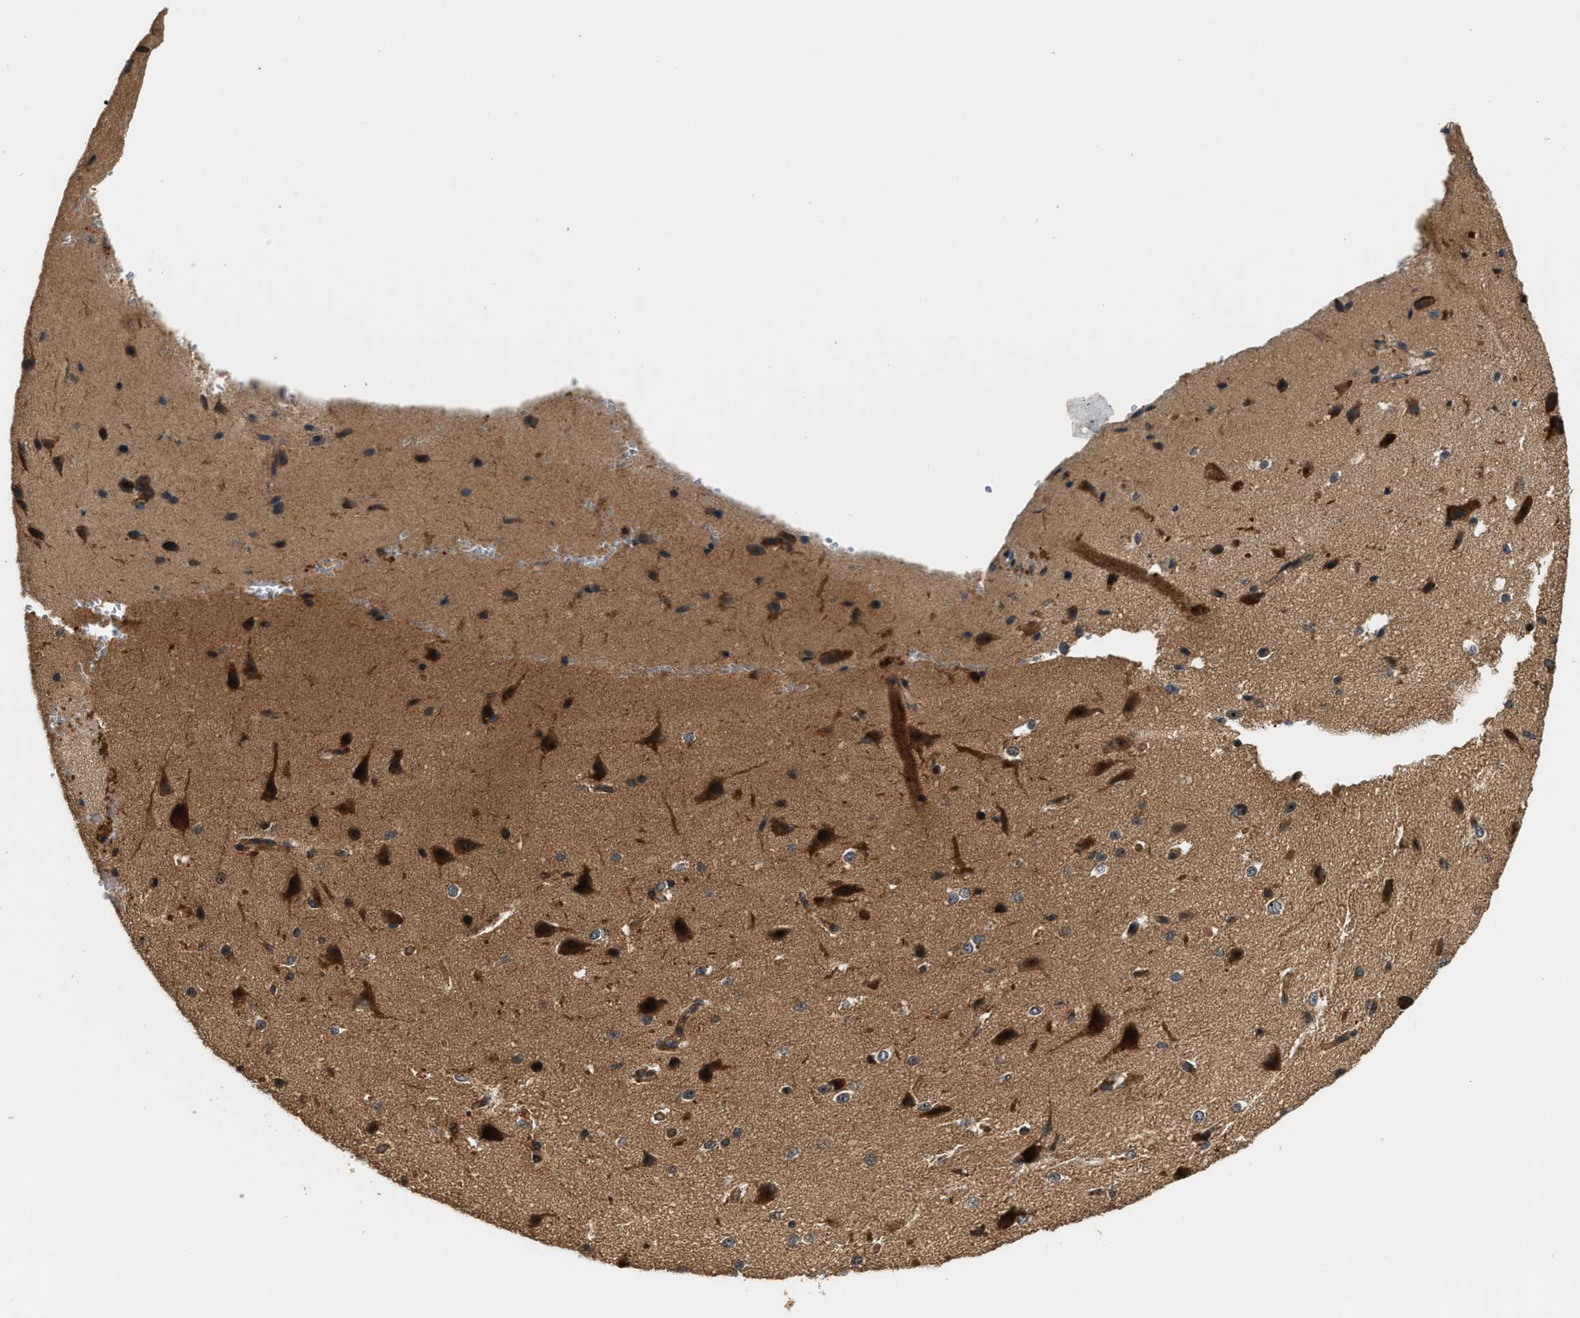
{"staining": {"intensity": "moderate", "quantity": ">75%", "location": "cytoplasmic/membranous"}, "tissue": "cerebral cortex", "cell_type": "Endothelial cells", "image_type": "normal", "snomed": [{"axis": "morphology", "description": "Normal tissue, NOS"}, {"axis": "morphology", "description": "Developmental malformation"}, {"axis": "topography", "description": "Cerebral cortex"}], "caption": "A brown stain shows moderate cytoplasmic/membranous staining of a protein in endothelial cells of benign cerebral cortex. Nuclei are stained in blue.", "gene": "SNX5", "patient": {"sex": "female", "age": 30}}